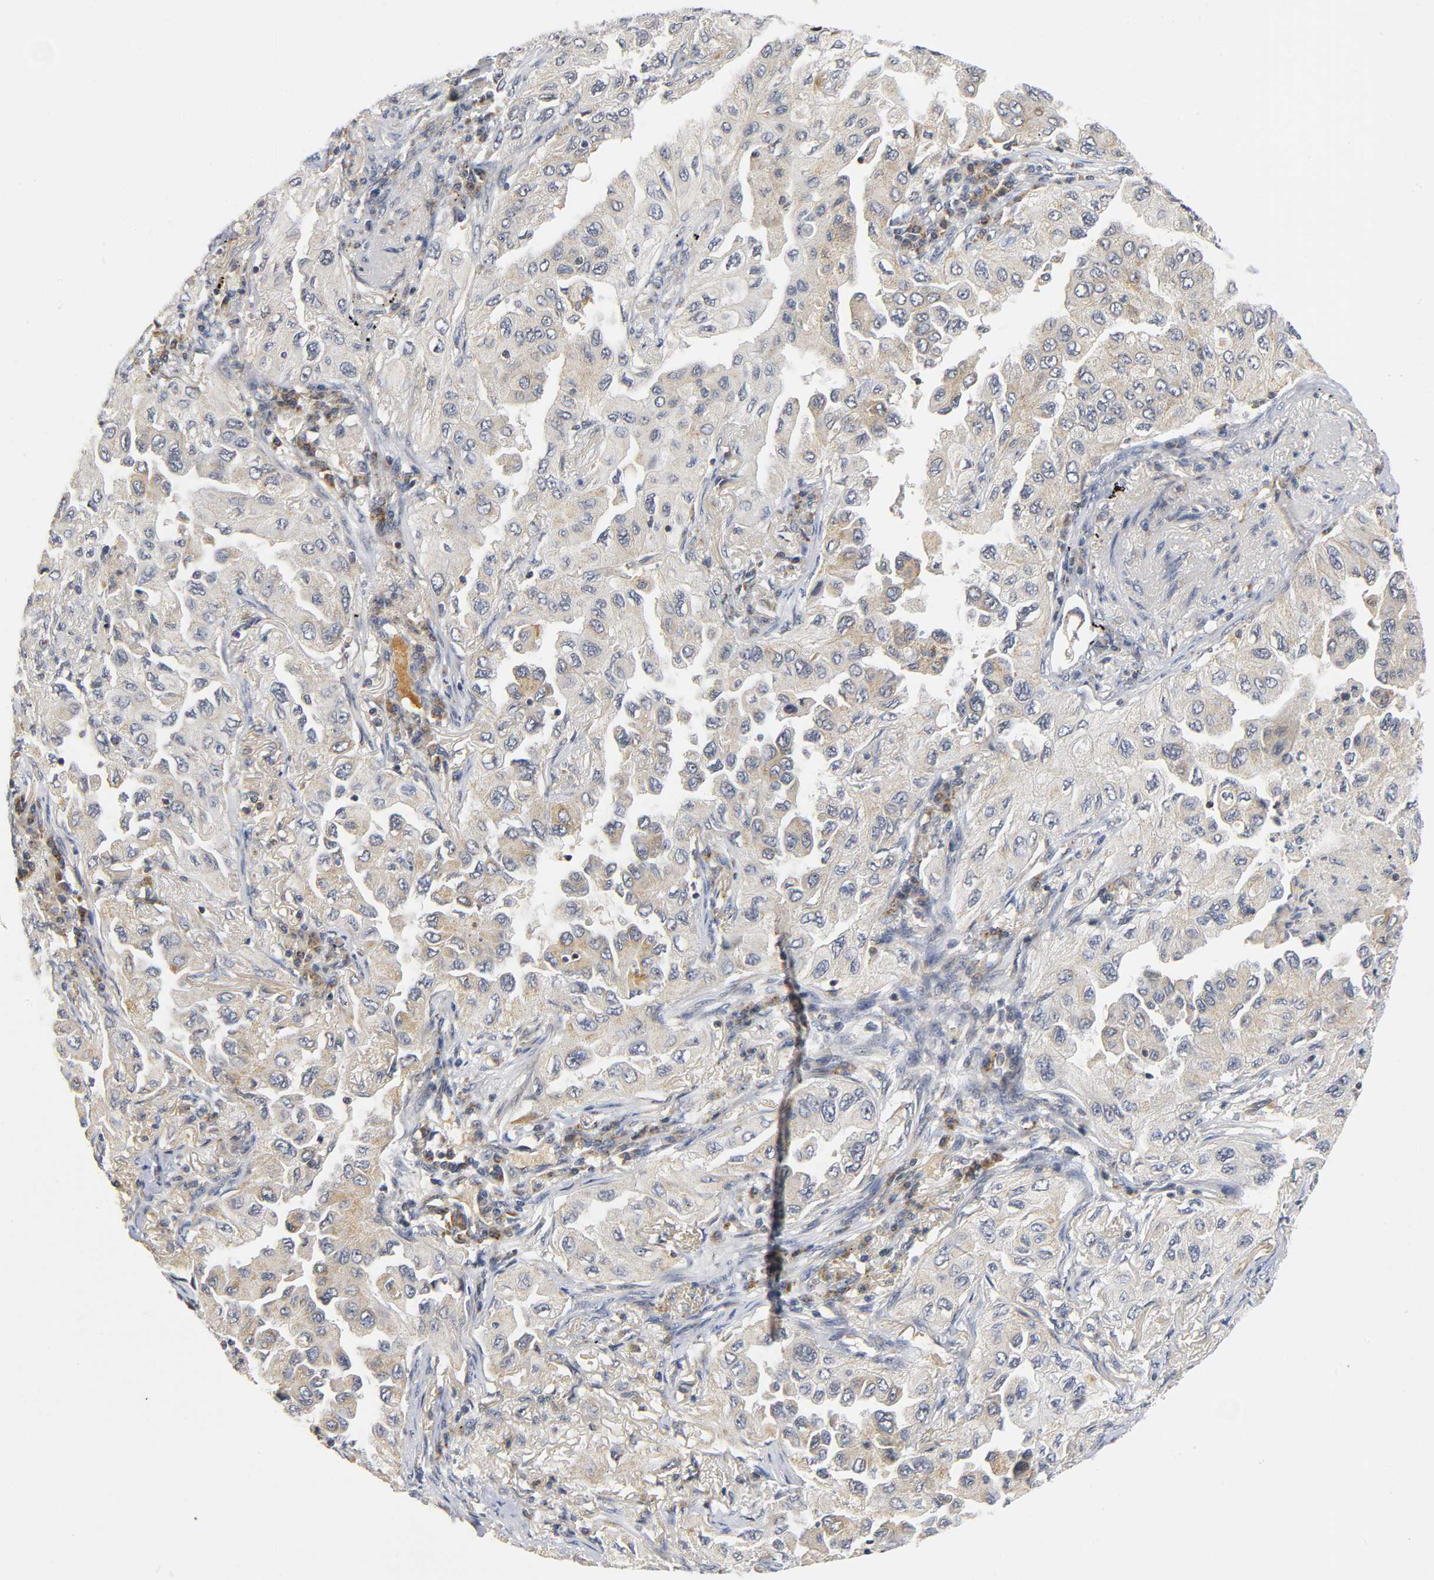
{"staining": {"intensity": "weak", "quantity": ">75%", "location": "cytoplasmic/membranous"}, "tissue": "lung cancer", "cell_type": "Tumor cells", "image_type": "cancer", "snomed": [{"axis": "morphology", "description": "Adenocarcinoma, NOS"}, {"axis": "topography", "description": "Lung"}], "caption": "Protein analysis of adenocarcinoma (lung) tissue exhibits weak cytoplasmic/membranous positivity in approximately >75% of tumor cells. Using DAB (brown) and hematoxylin (blue) stains, captured at high magnification using brightfield microscopy.", "gene": "NRP1", "patient": {"sex": "female", "age": 65}}